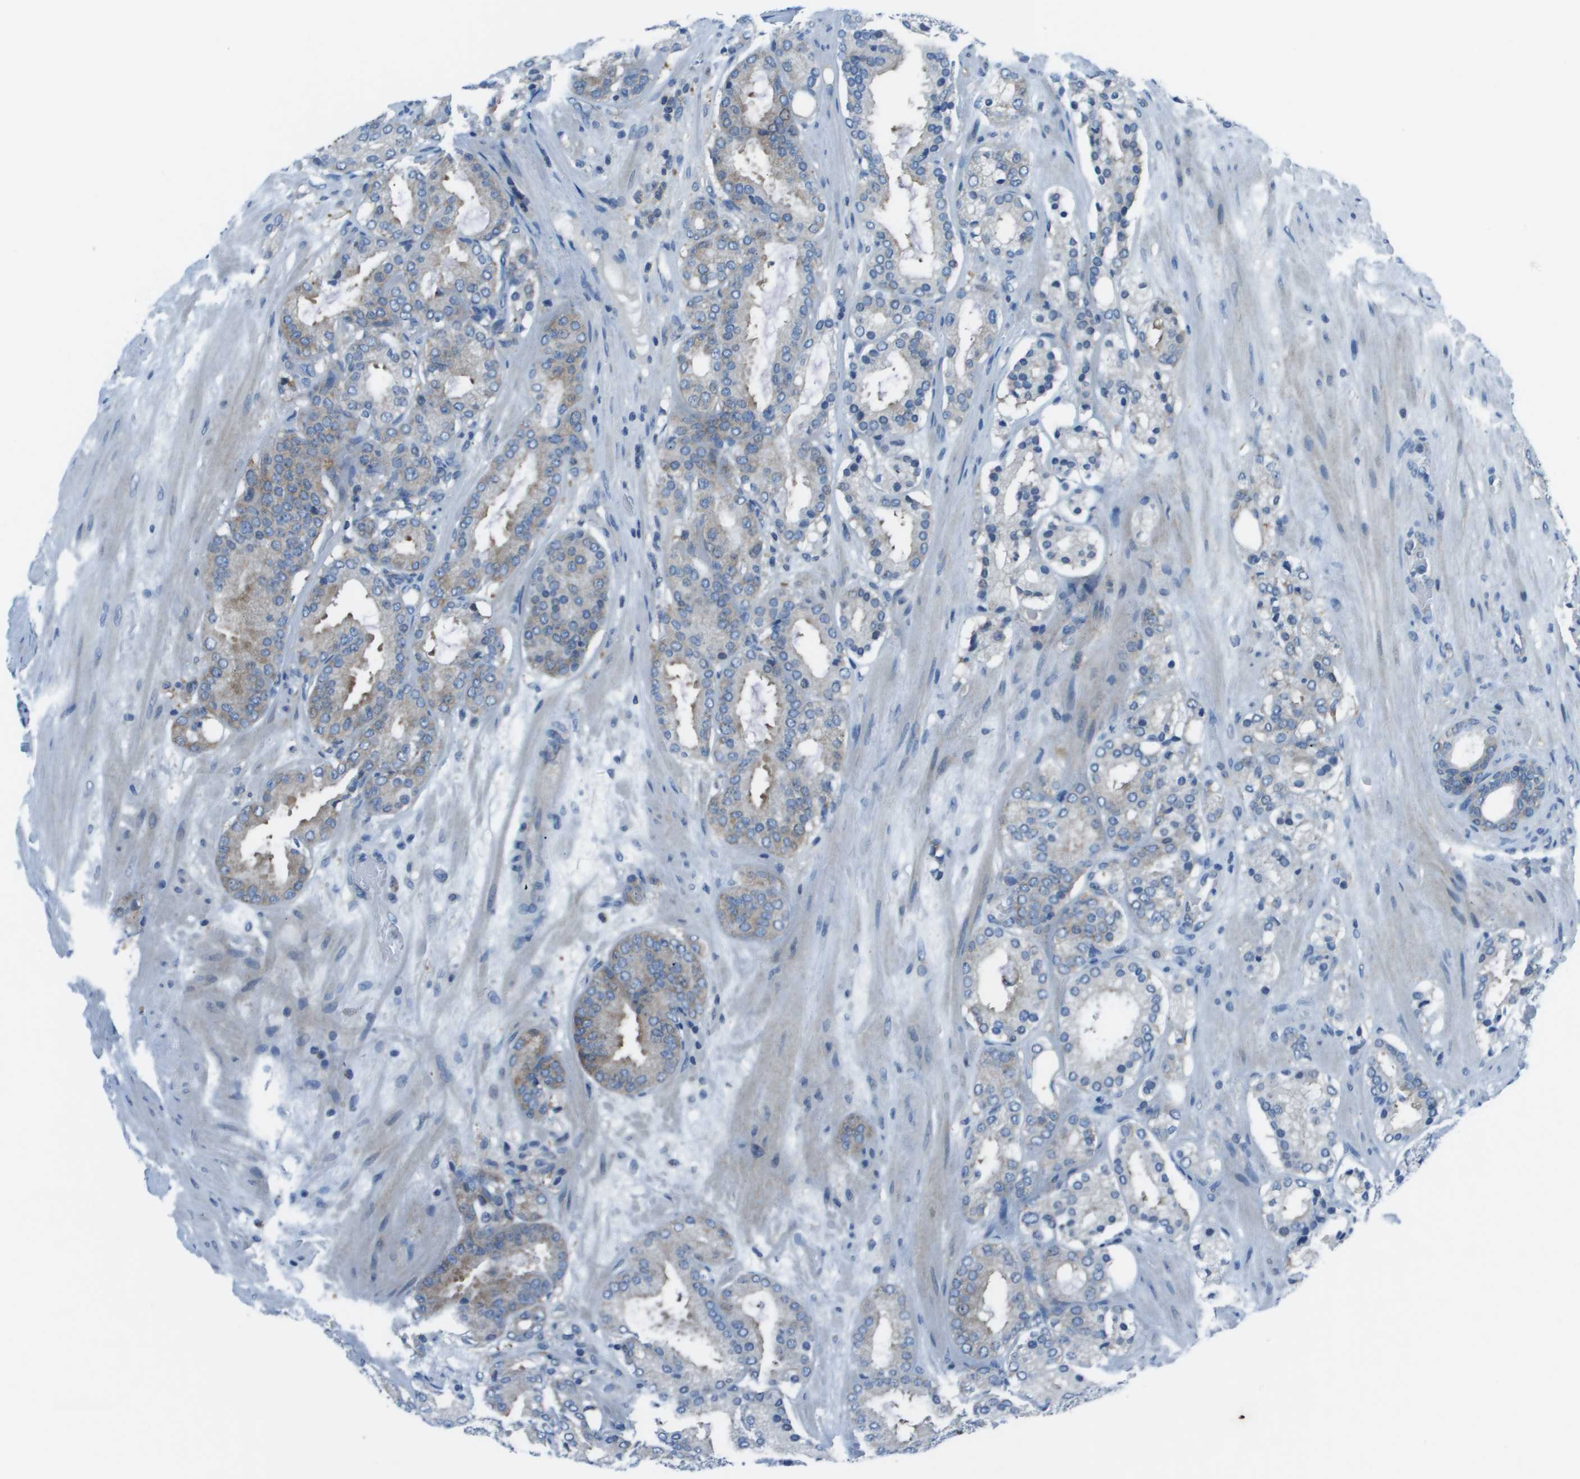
{"staining": {"intensity": "weak", "quantity": "<25%", "location": "cytoplasmic/membranous"}, "tissue": "prostate cancer", "cell_type": "Tumor cells", "image_type": "cancer", "snomed": [{"axis": "morphology", "description": "Adenocarcinoma, Low grade"}, {"axis": "topography", "description": "Prostate"}], "caption": "Immunohistochemistry (IHC) histopathology image of neoplastic tissue: prostate low-grade adenocarcinoma stained with DAB (3,3'-diaminobenzidine) exhibits no significant protein staining in tumor cells.", "gene": "STIP1", "patient": {"sex": "male", "age": 69}}